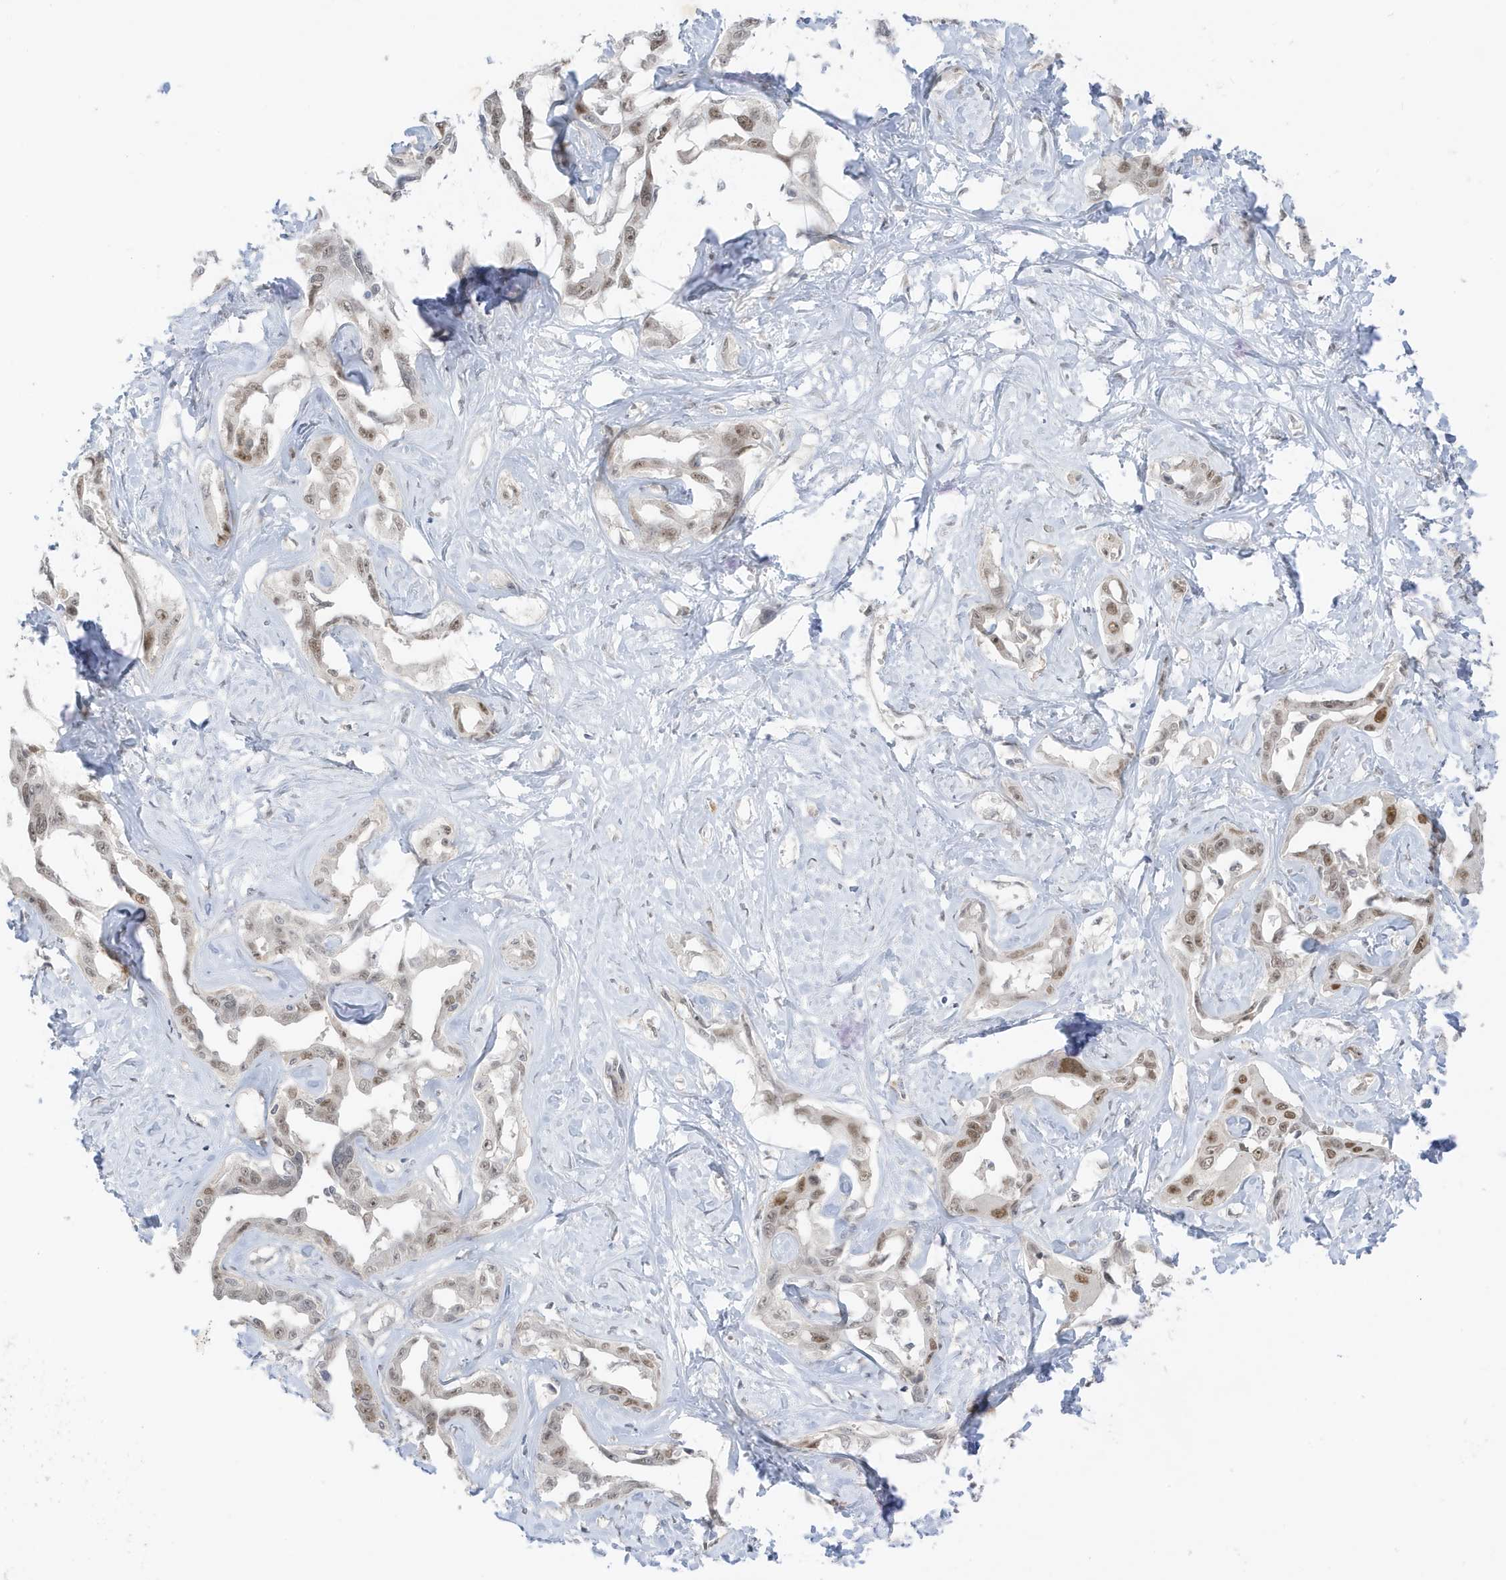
{"staining": {"intensity": "weak", "quantity": "25%-75%", "location": "nuclear"}, "tissue": "liver cancer", "cell_type": "Tumor cells", "image_type": "cancer", "snomed": [{"axis": "morphology", "description": "Cholangiocarcinoma"}, {"axis": "topography", "description": "Liver"}], "caption": "IHC staining of liver cancer (cholangiocarcinoma), which displays low levels of weak nuclear expression in about 25%-75% of tumor cells indicating weak nuclear protein expression. The staining was performed using DAB (3,3'-diaminobenzidine) (brown) for protein detection and nuclei were counterstained in hematoxylin (blue).", "gene": "MSL3", "patient": {"sex": "male", "age": 59}}